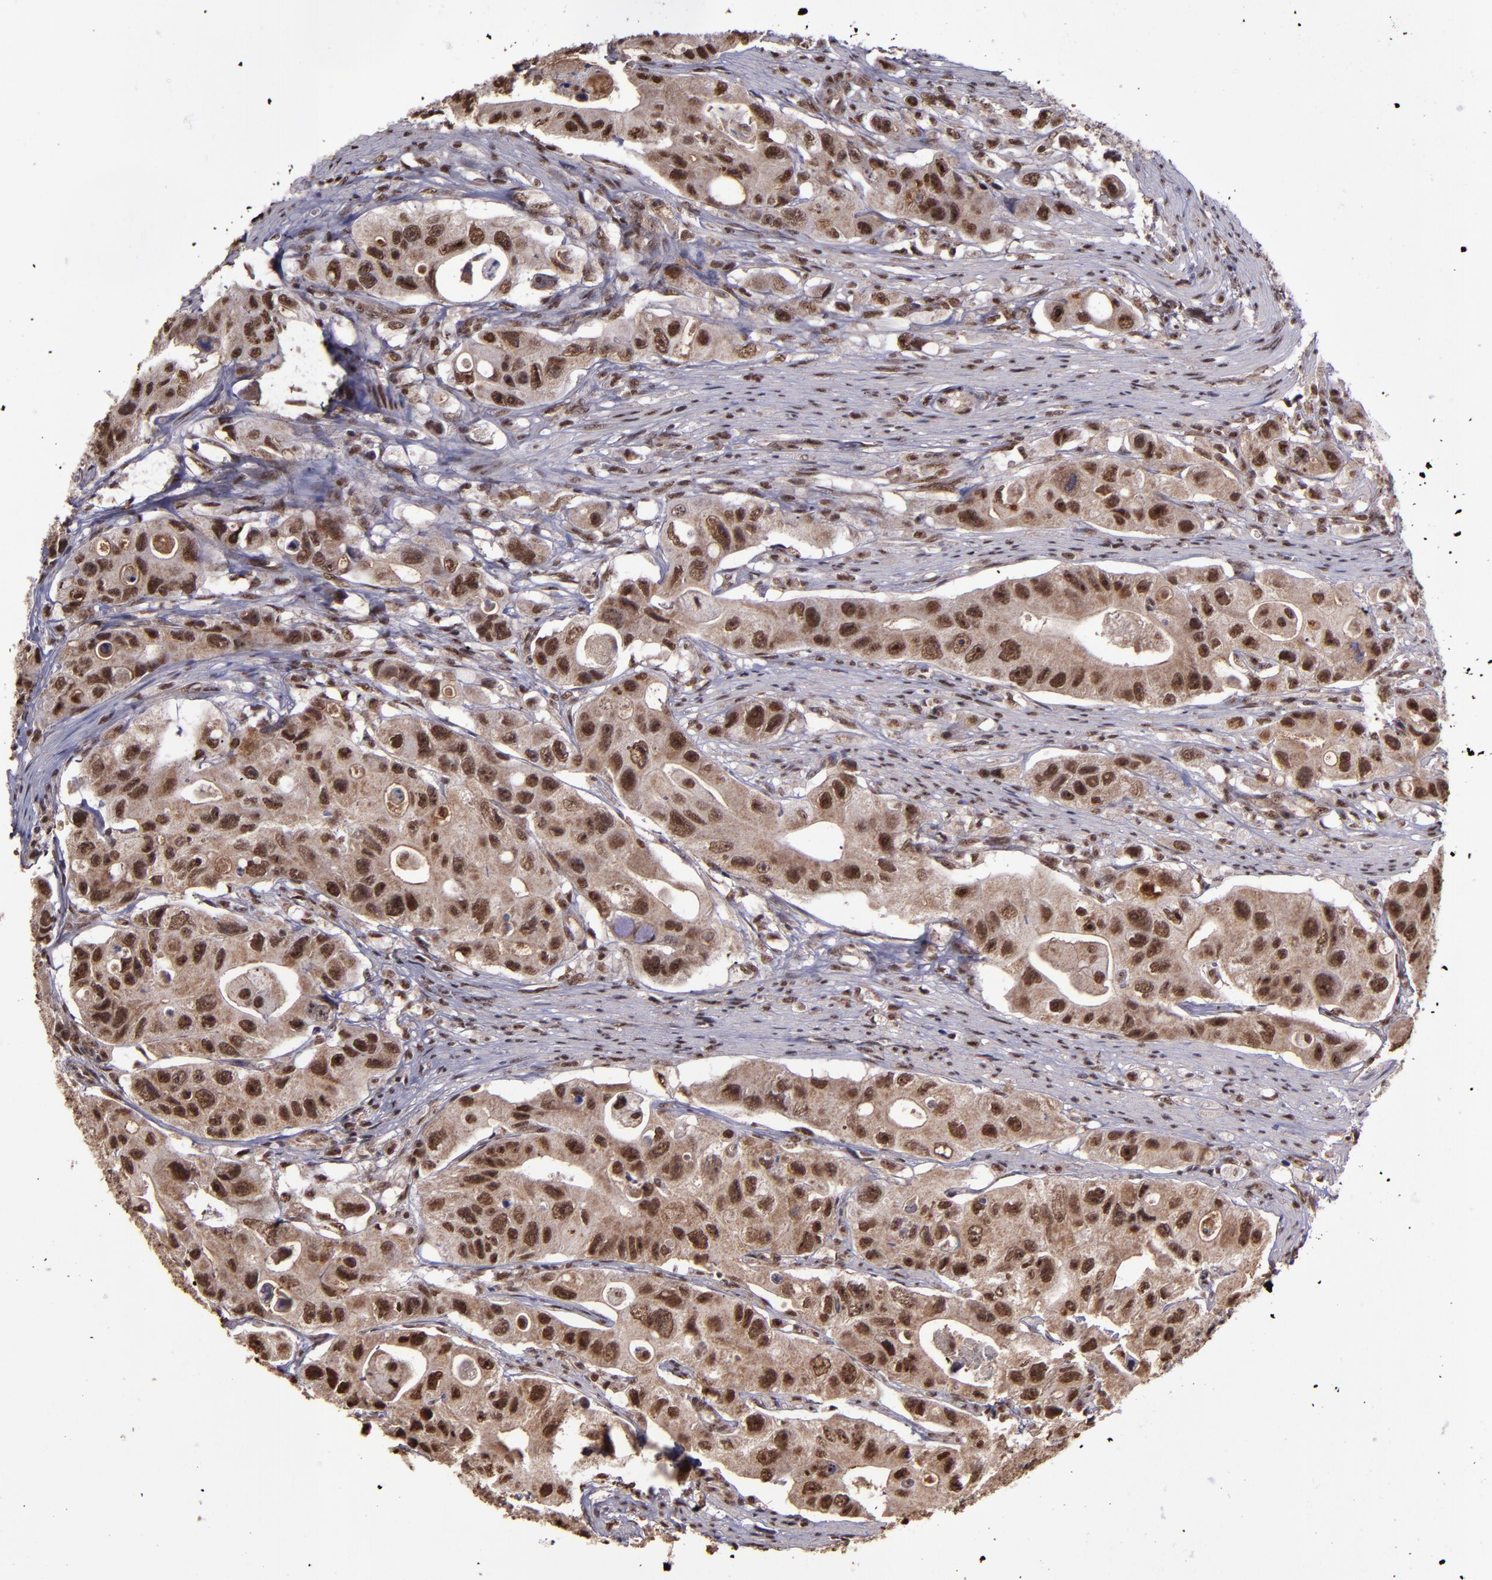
{"staining": {"intensity": "strong", "quantity": ">75%", "location": "cytoplasmic/membranous,nuclear"}, "tissue": "colorectal cancer", "cell_type": "Tumor cells", "image_type": "cancer", "snomed": [{"axis": "morphology", "description": "Adenocarcinoma, NOS"}, {"axis": "topography", "description": "Colon"}], "caption": "Protein analysis of adenocarcinoma (colorectal) tissue exhibits strong cytoplasmic/membranous and nuclear staining in about >75% of tumor cells. (DAB IHC, brown staining for protein, blue staining for nuclei).", "gene": "CECR2", "patient": {"sex": "female", "age": 46}}